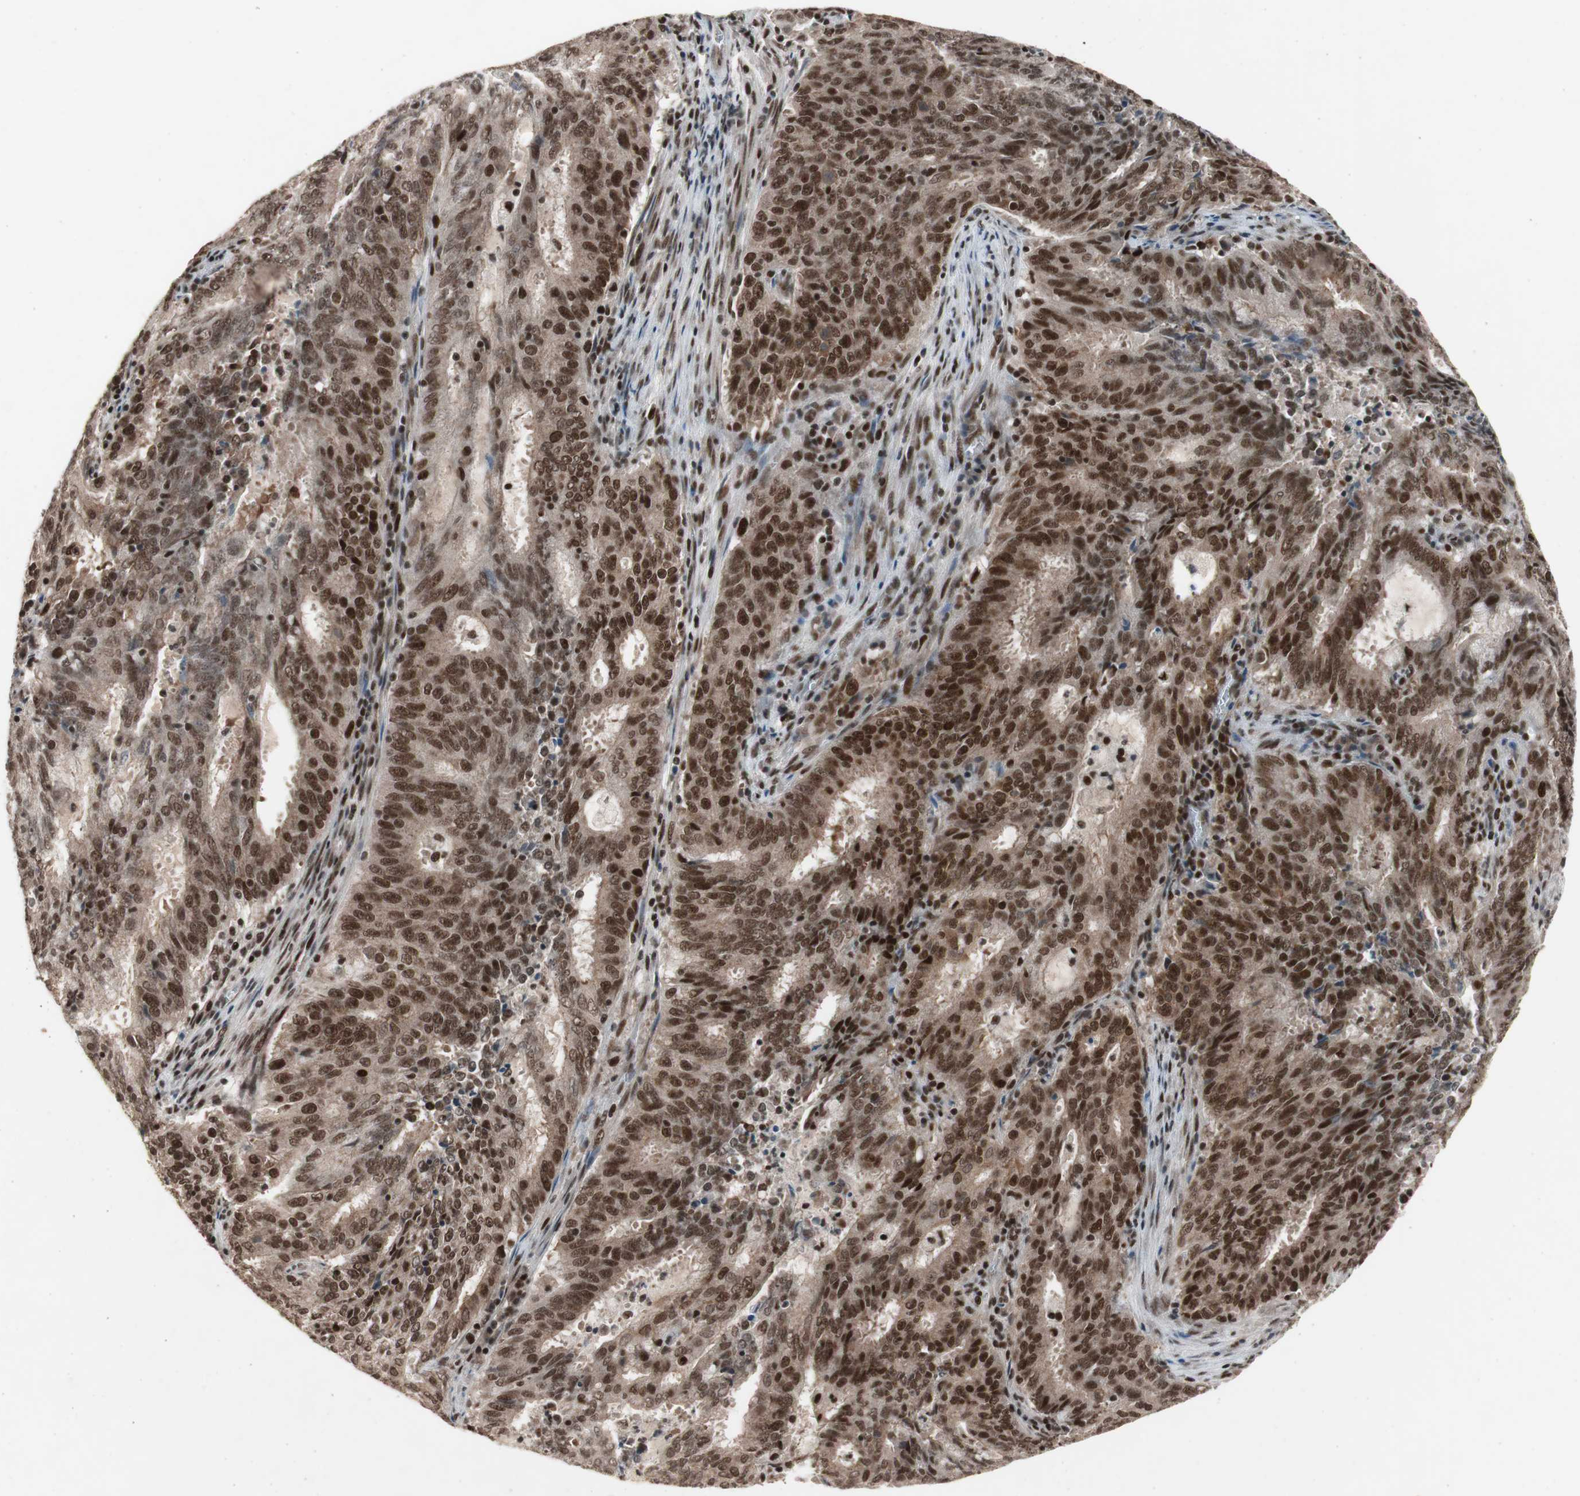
{"staining": {"intensity": "strong", "quantity": ">75%", "location": "cytoplasmic/membranous,nuclear"}, "tissue": "cervical cancer", "cell_type": "Tumor cells", "image_type": "cancer", "snomed": [{"axis": "morphology", "description": "Adenocarcinoma, NOS"}, {"axis": "topography", "description": "Cervix"}], "caption": "The image shows staining of cervical cancer (adenocarcinoma), revealing strong cytoplasmic/membranous and nuclear protein staining (brown color) within tumor cells.", "gene": "RPA1", "patient": {"sex": "female", "age": 44}}